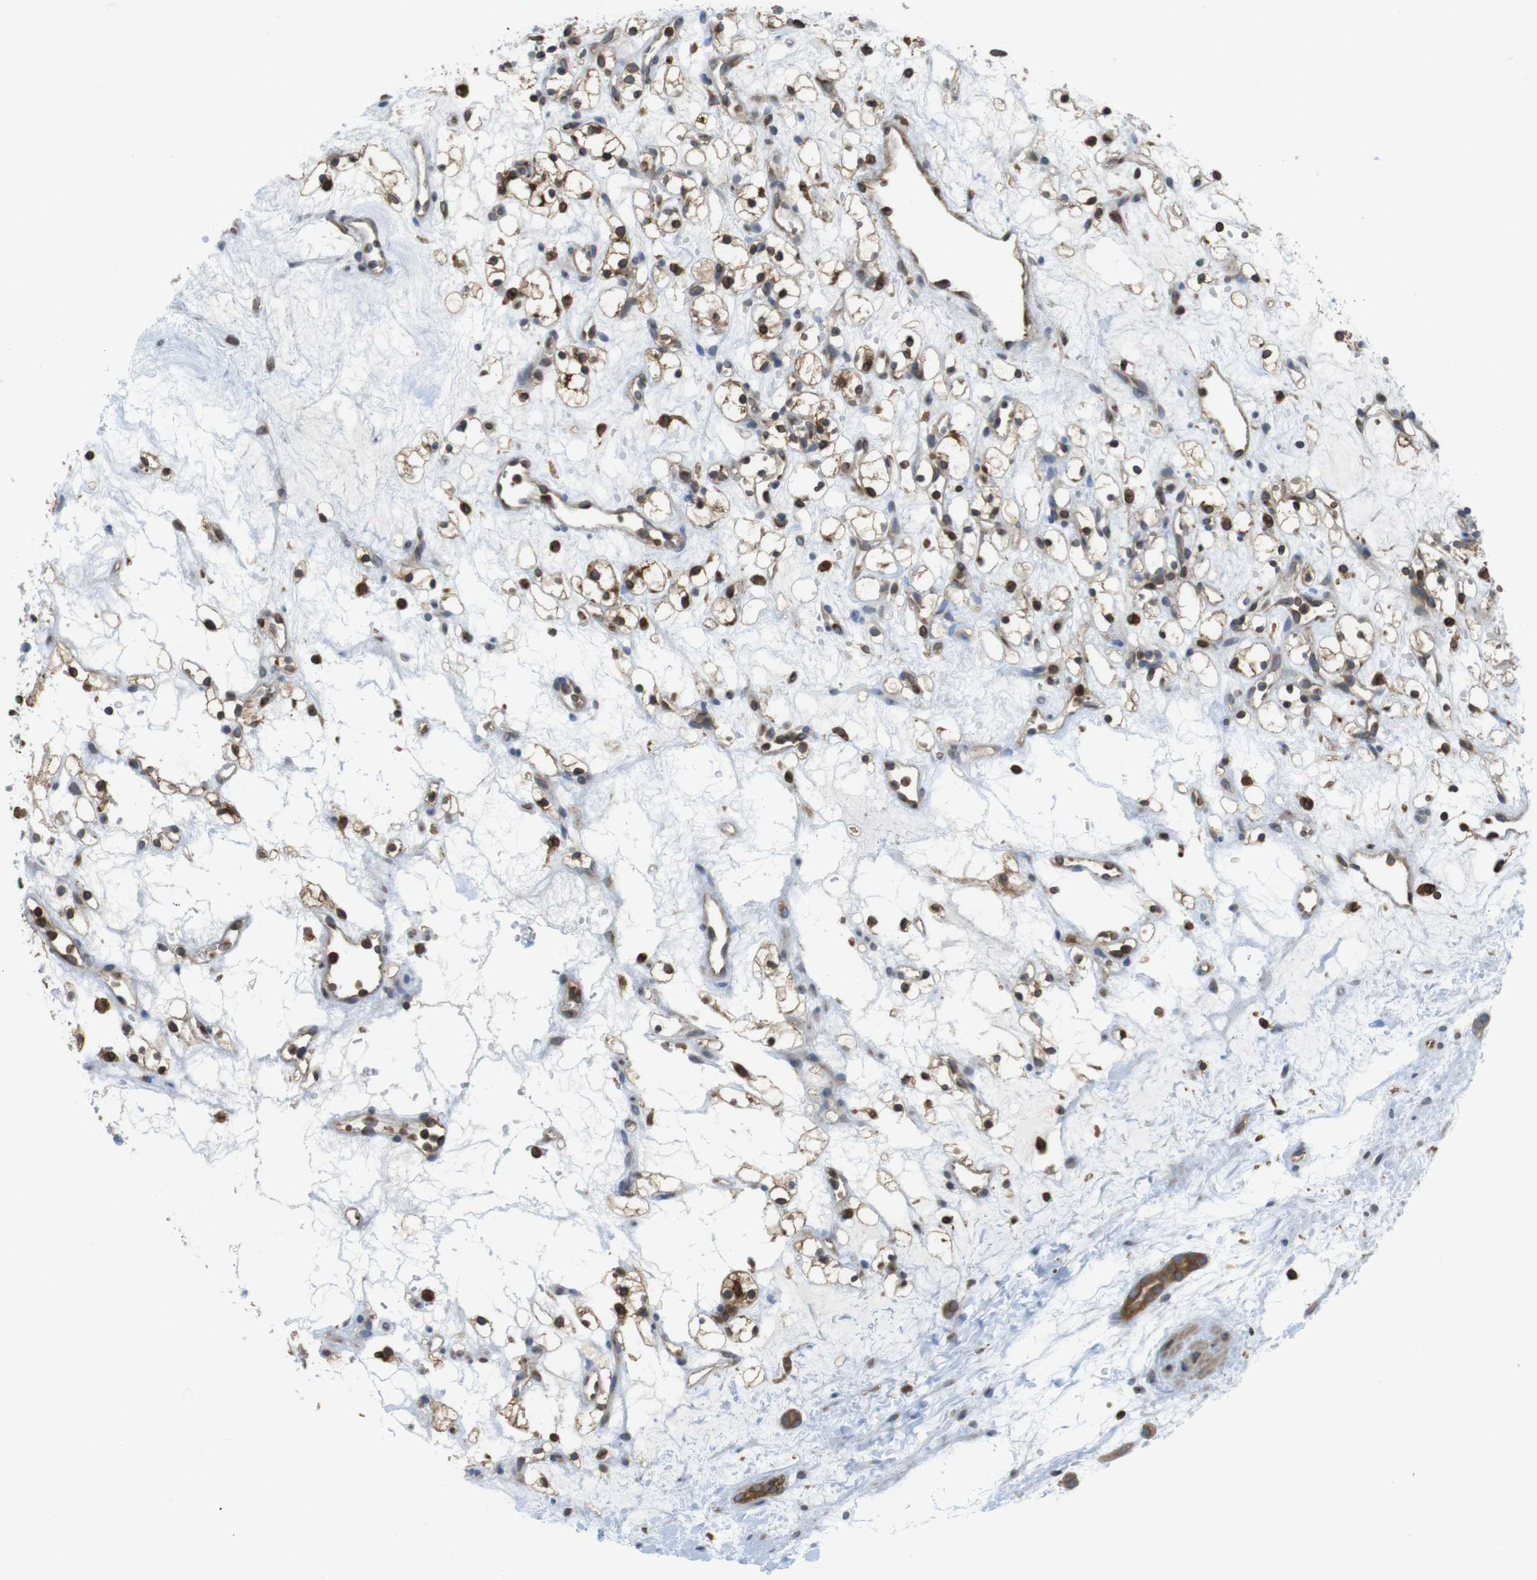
{"staining": {"intensity": "moderate", "quantity": "<25%", "location": "cytoplasmic/membranous,nuclear"}, "tissue": "renal cancer", "cell_type": "Tumor cells", "image_type": "cancer", "snomed": [{"axis": "morphology", "description": "Adenocarcinoma, NOS"}, {"axis": "topography", "description": "Kidney"}], "caption": "The histopathology image reveals staining of renal cancer (adenocarcinoma), revealing moderate cytoplasmic/membranous and nuclear protein staining (brown color) within tumor cells. (Stains: DAB (3,3'-diaminobenzidine) in brown, nuclei in blue, Microscopy: brightfield microscopy at high magnification).", "gene": "ARL6IP5", "patient": {"sex": "female", "age": 60}}